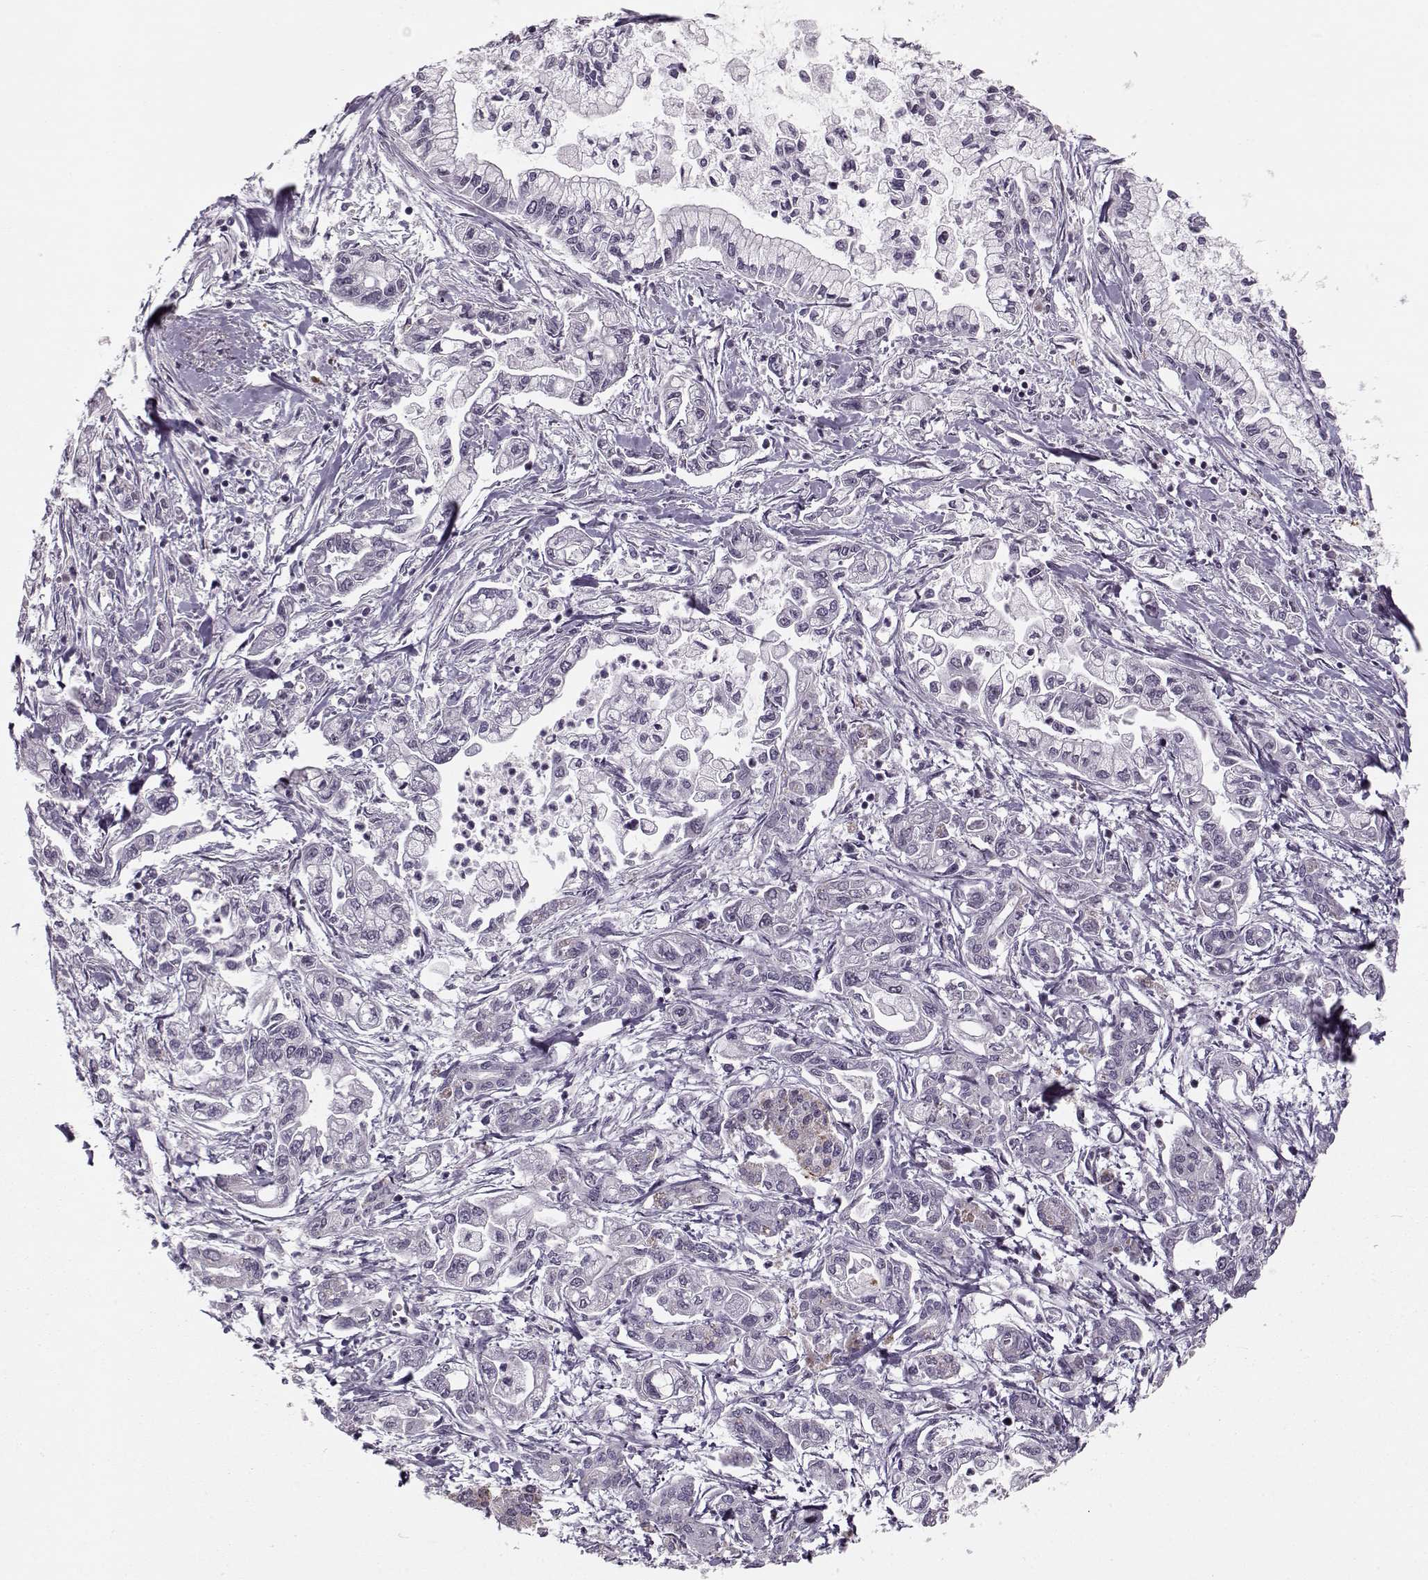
{"staining": {"intensity": "negative", "quantity": "none", "location": "none"}, "tissue": "pancreatic cancer", "cell_type": "Tumor cells", "image_type": "cancer", "snomed": [{"axis": "morphology", "description": "Adenocarcinoma, NOS"}, {"axis": "topography", "description": "Pancreas"}], "caption": "There is no significant staining in tumor cells of pancreatic adenocarcinoma.", "gene": "DNAI3", "patient": {"sex": "male", "age": 54}}